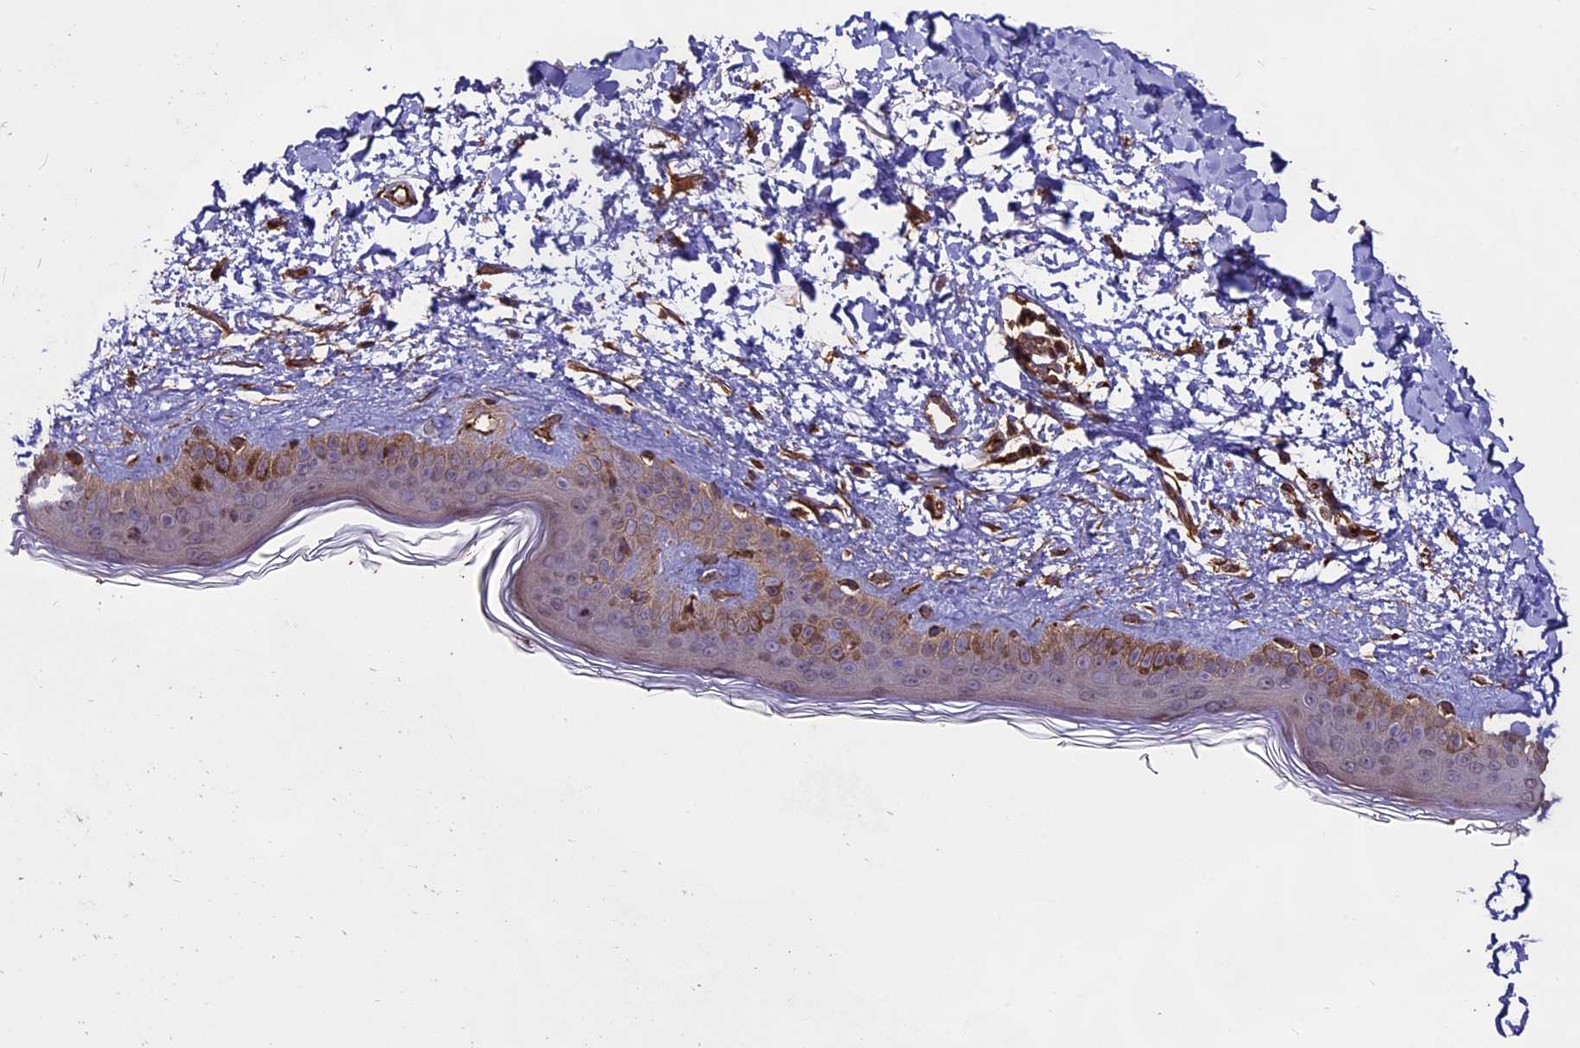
{"staining": {"intensity": "strong", "quantity": ">75%", "location": "cytoplasmic/membranous"}, "tissue": "skin", "cell_type": "Fibroblasts", "image_type": "normal", "snomed": [{"axis": "morphology", "description": "Normal tissue, NOS"}, {"axis": "topography", "description": "Skin"}], "caption": "Immunohistochemical staining of benign human skin exhibits strong cytoplasmic/membranous protein expression in about >75% of fibroblasts. Using DAB (brown) and hematoxylin (blue) stains, captured at high magnification using brightfield microscopy.", "gene": "TTLL10", "patient": {"sex": "female", "age": 58}}